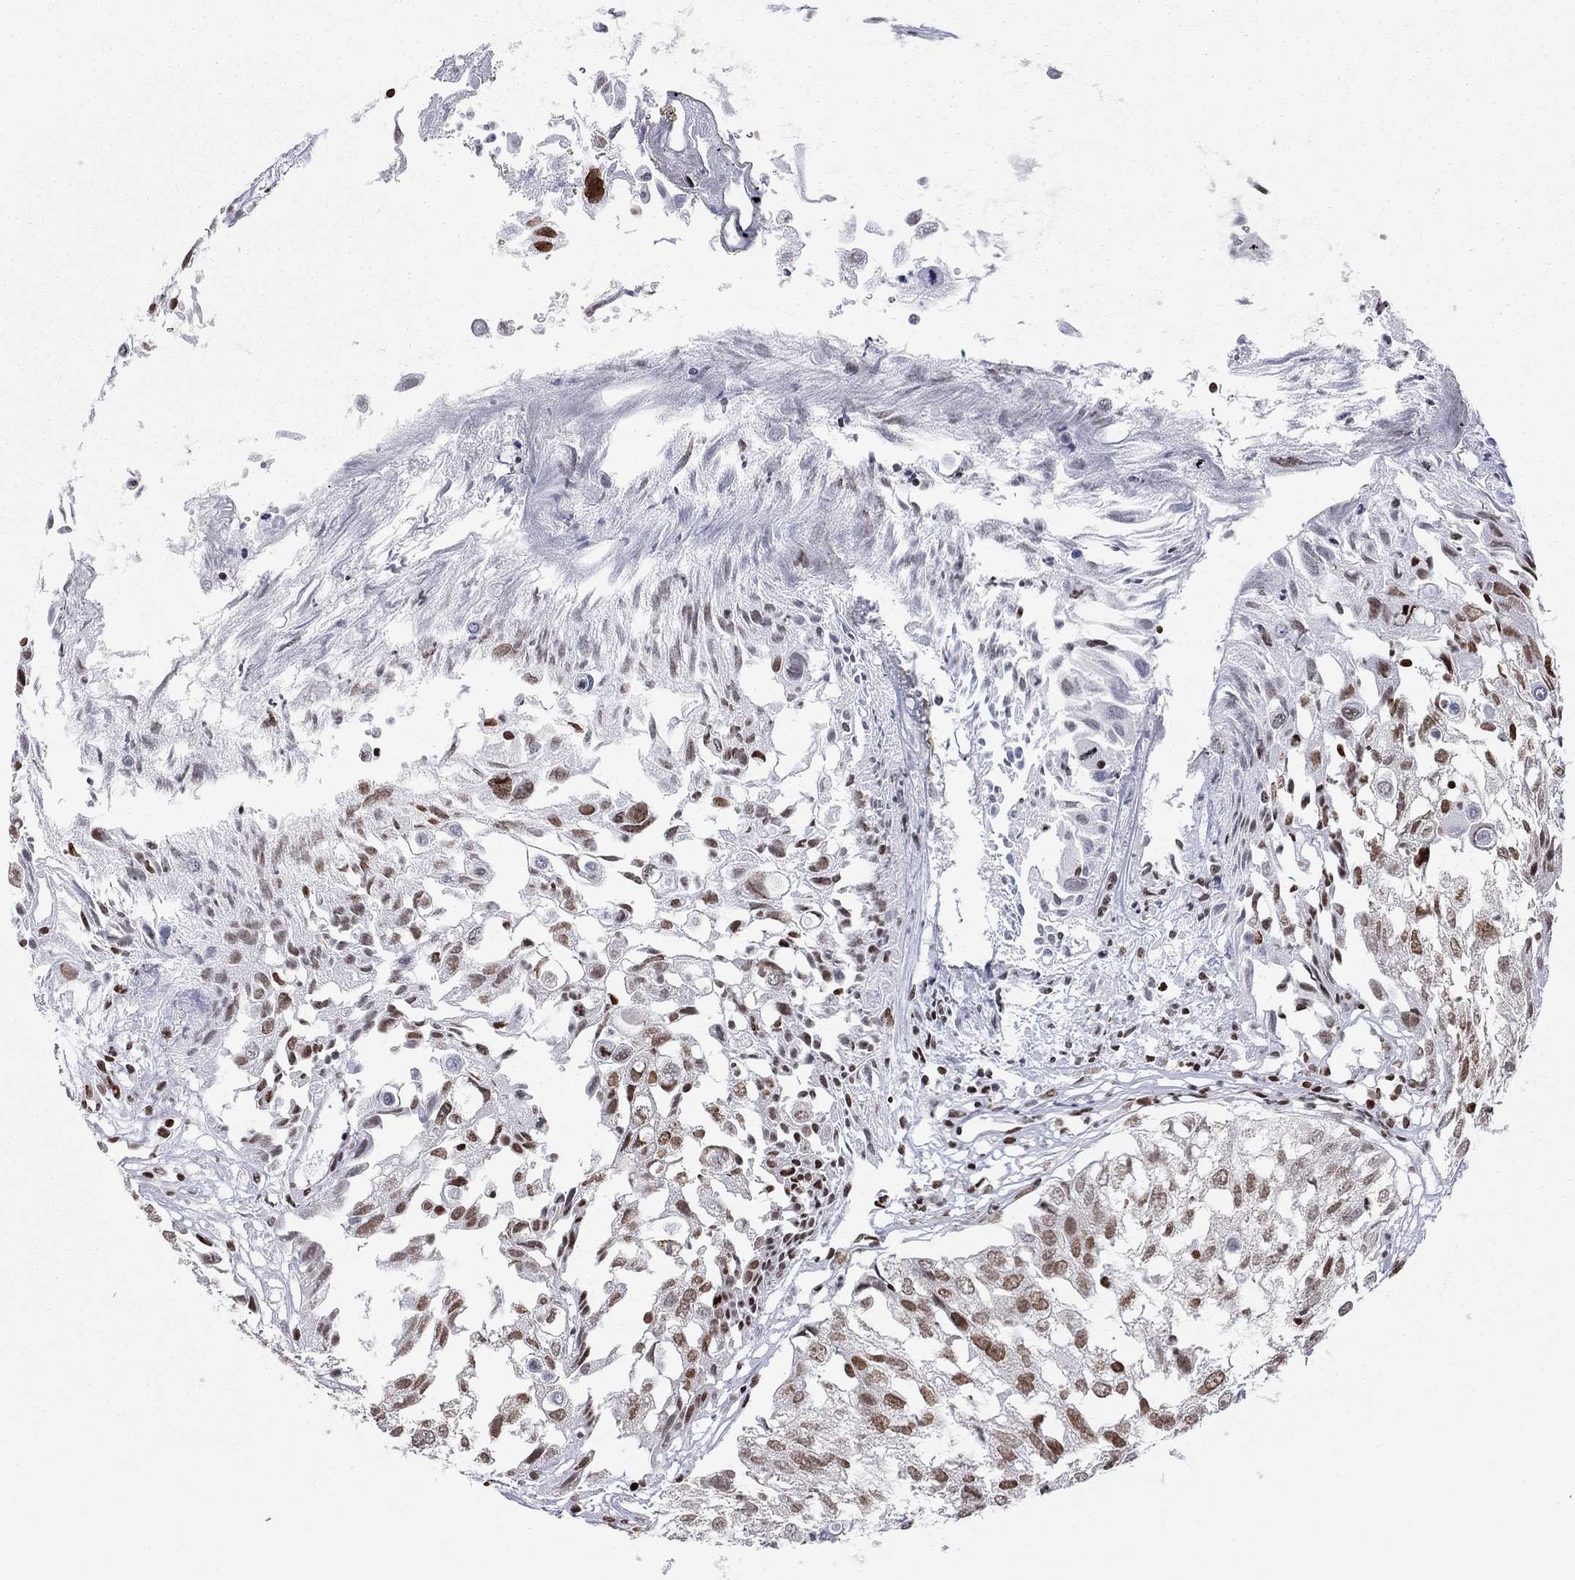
{"staining": {"intensity": "moderate", "quantity": "<25%", "location": "nuclear"}, "tissue": "urothelial cancer", "cell_type": "Tumor cells", "image_type": "cancer", "snomed": [{"axis": "morphology", "description": "Urothelial carcinoma, High grade"}, {"axis": "topography", "description": "Urinary bladder"}], "caption": "Immunohistochemical staining of high-grade urothelial carcinoma shows moderate nuclear protein positivity in about <25% of tumor cells. Using DAB (3,3'-diaminobenzidine) (brown) and hematoxylin (blue) stains, captured at high magnification using brightfield microscopy.", "gene": "H2AX", "patient": {"sex": "female", "age": 79}}